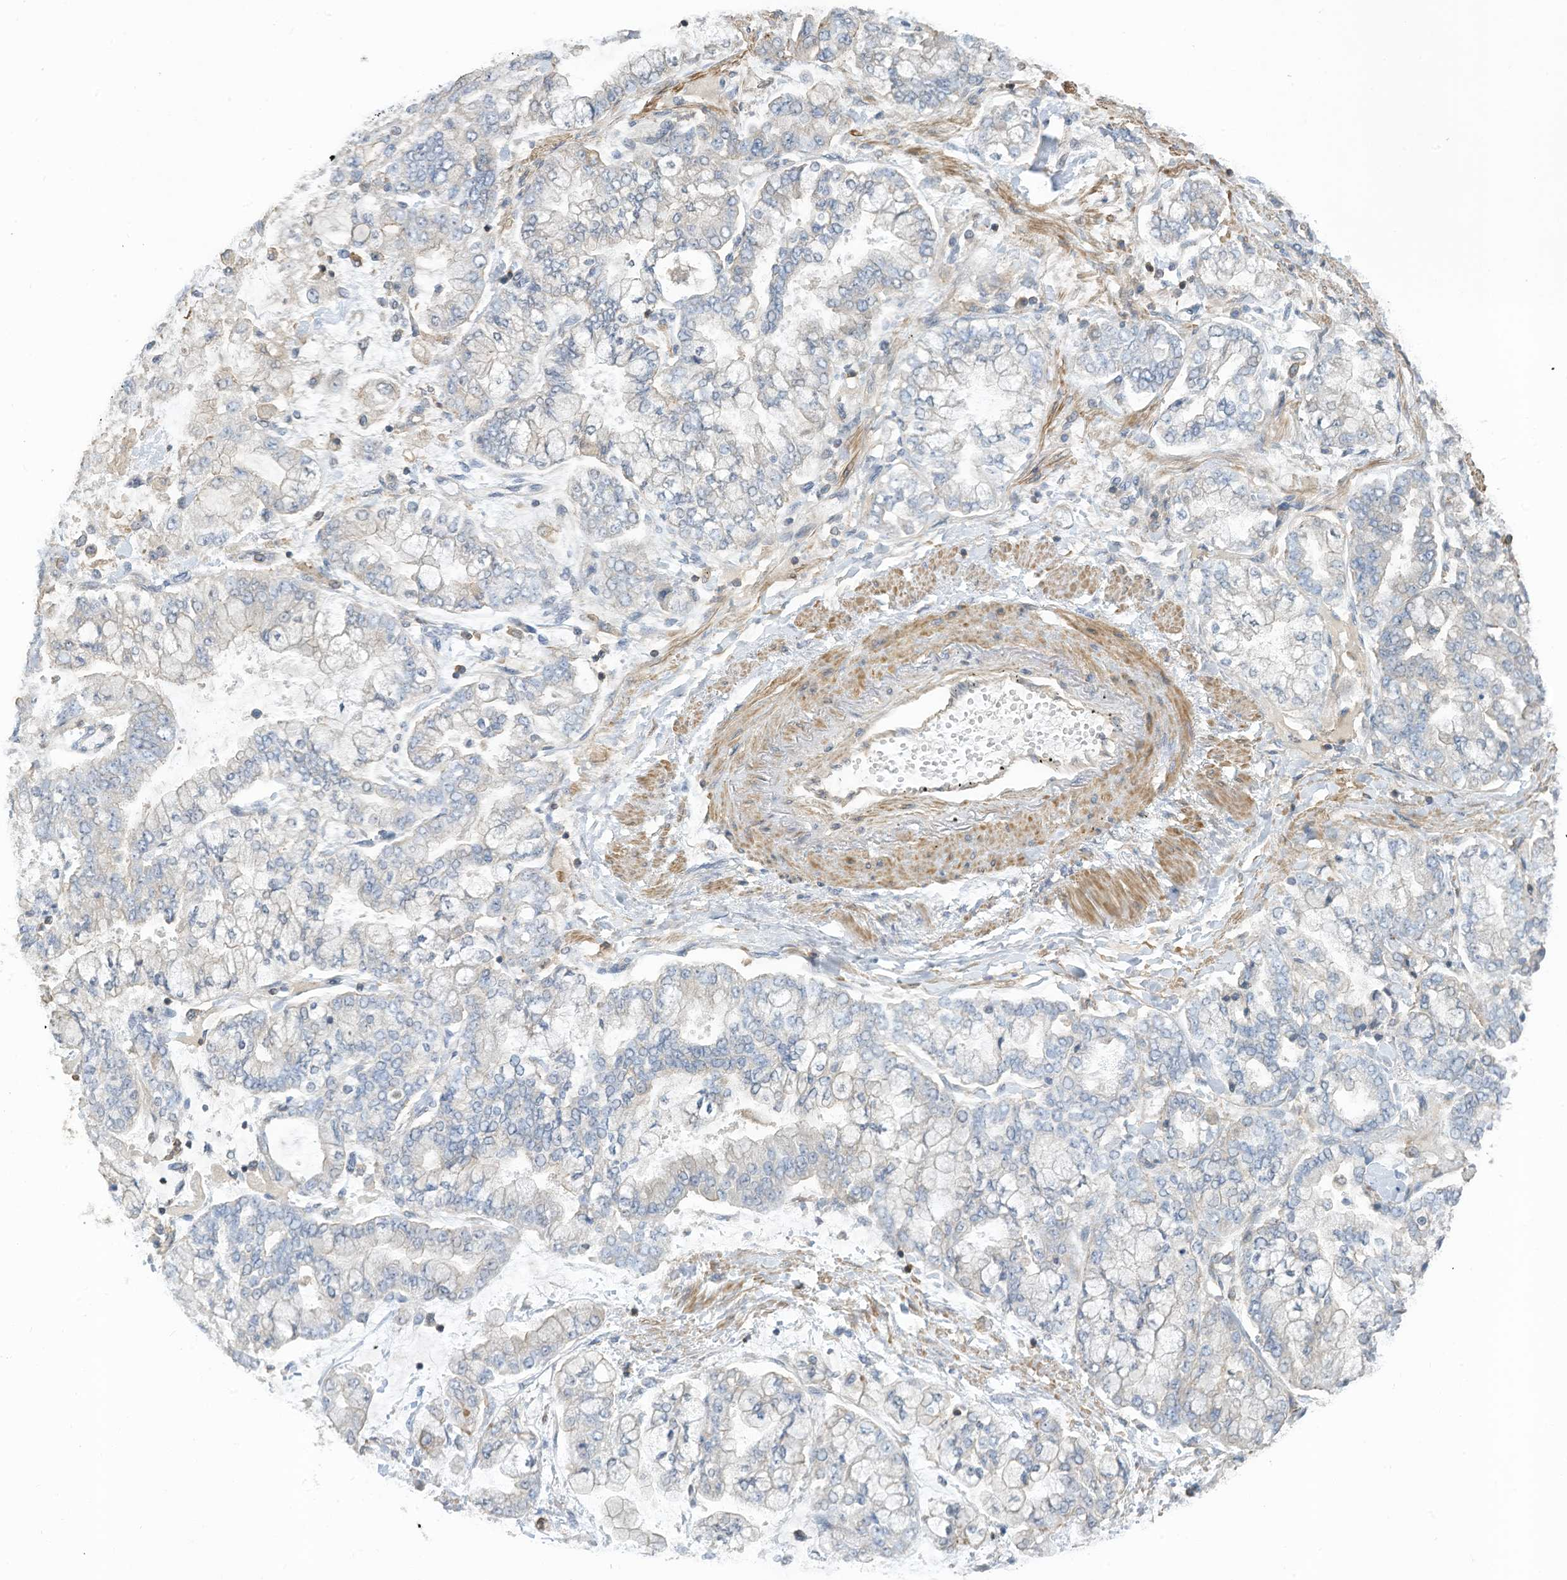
{"staining": {"intensity": "negative", "quantity": "none", "location": "none"}, "tissue": "stomach cancer", "cell_type": "Tumor cells", "image_type": "cancer", "snomed": [{"axis": "morphology", "description": "Normal tissue, NOS"}, {"axis": "morphology", "description": "Adenocarcinoma, NOS"}, {"axis": "topography", "description": "Stomach, upper"}, {"axis": "topography", "description": "Stomach"}], "caption": "The image displays no staining of tumor cells in stomach cancer (adenocarcinoma).", "gene": "SLFN14", "patient": {"sex": "male", "age": 76}}